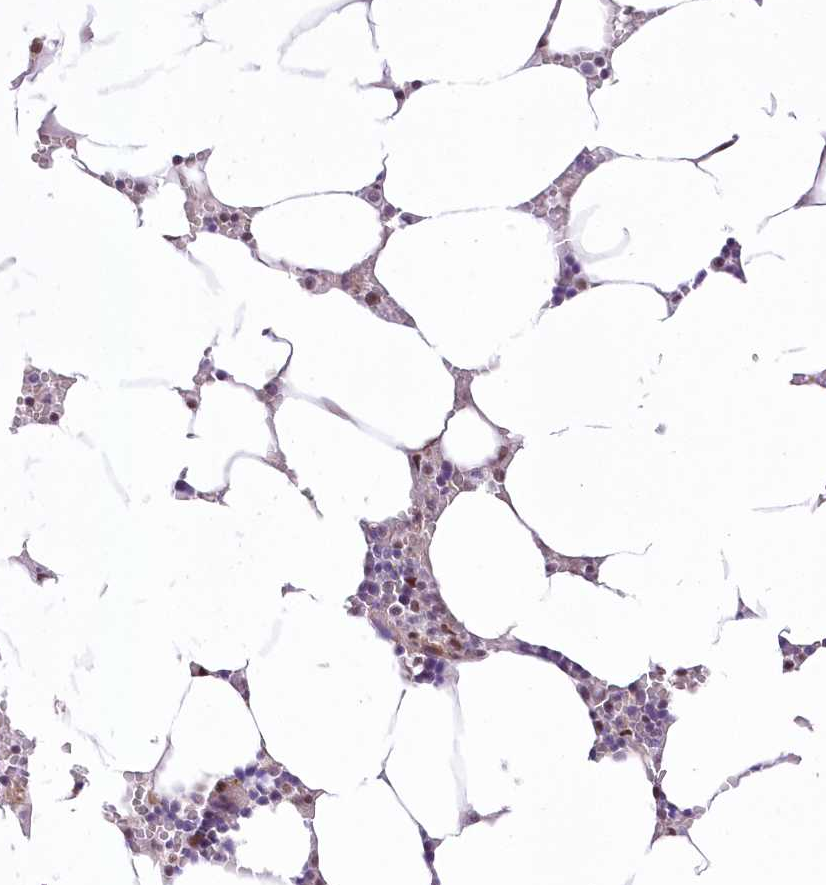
{"staining": {"intensity": "moderate", "quantity": "<25%", "location": "nuclear"}, "tissue": "bone marrow", "cell_type": "Hematopoietic cells", "image_type": "normal", "snomed": [{"axis": "morphology", "description": "Normal tissue, NOS"}, {"axis": "topography", "description": "Bone marrow"}], "caption": "IHC of benign human bone marrow reveals low levels of moderate nuclear positivity in approximately <25% of hematopoietic cells. The protein is stained brown, and the nuclei are stained in blue (DAB (3,3'-diaminobenzidine) IHC with brightfield microscopy, high magnification).", "gene": "NSUN2", "patient": {"sex": "male", "age": 70}}